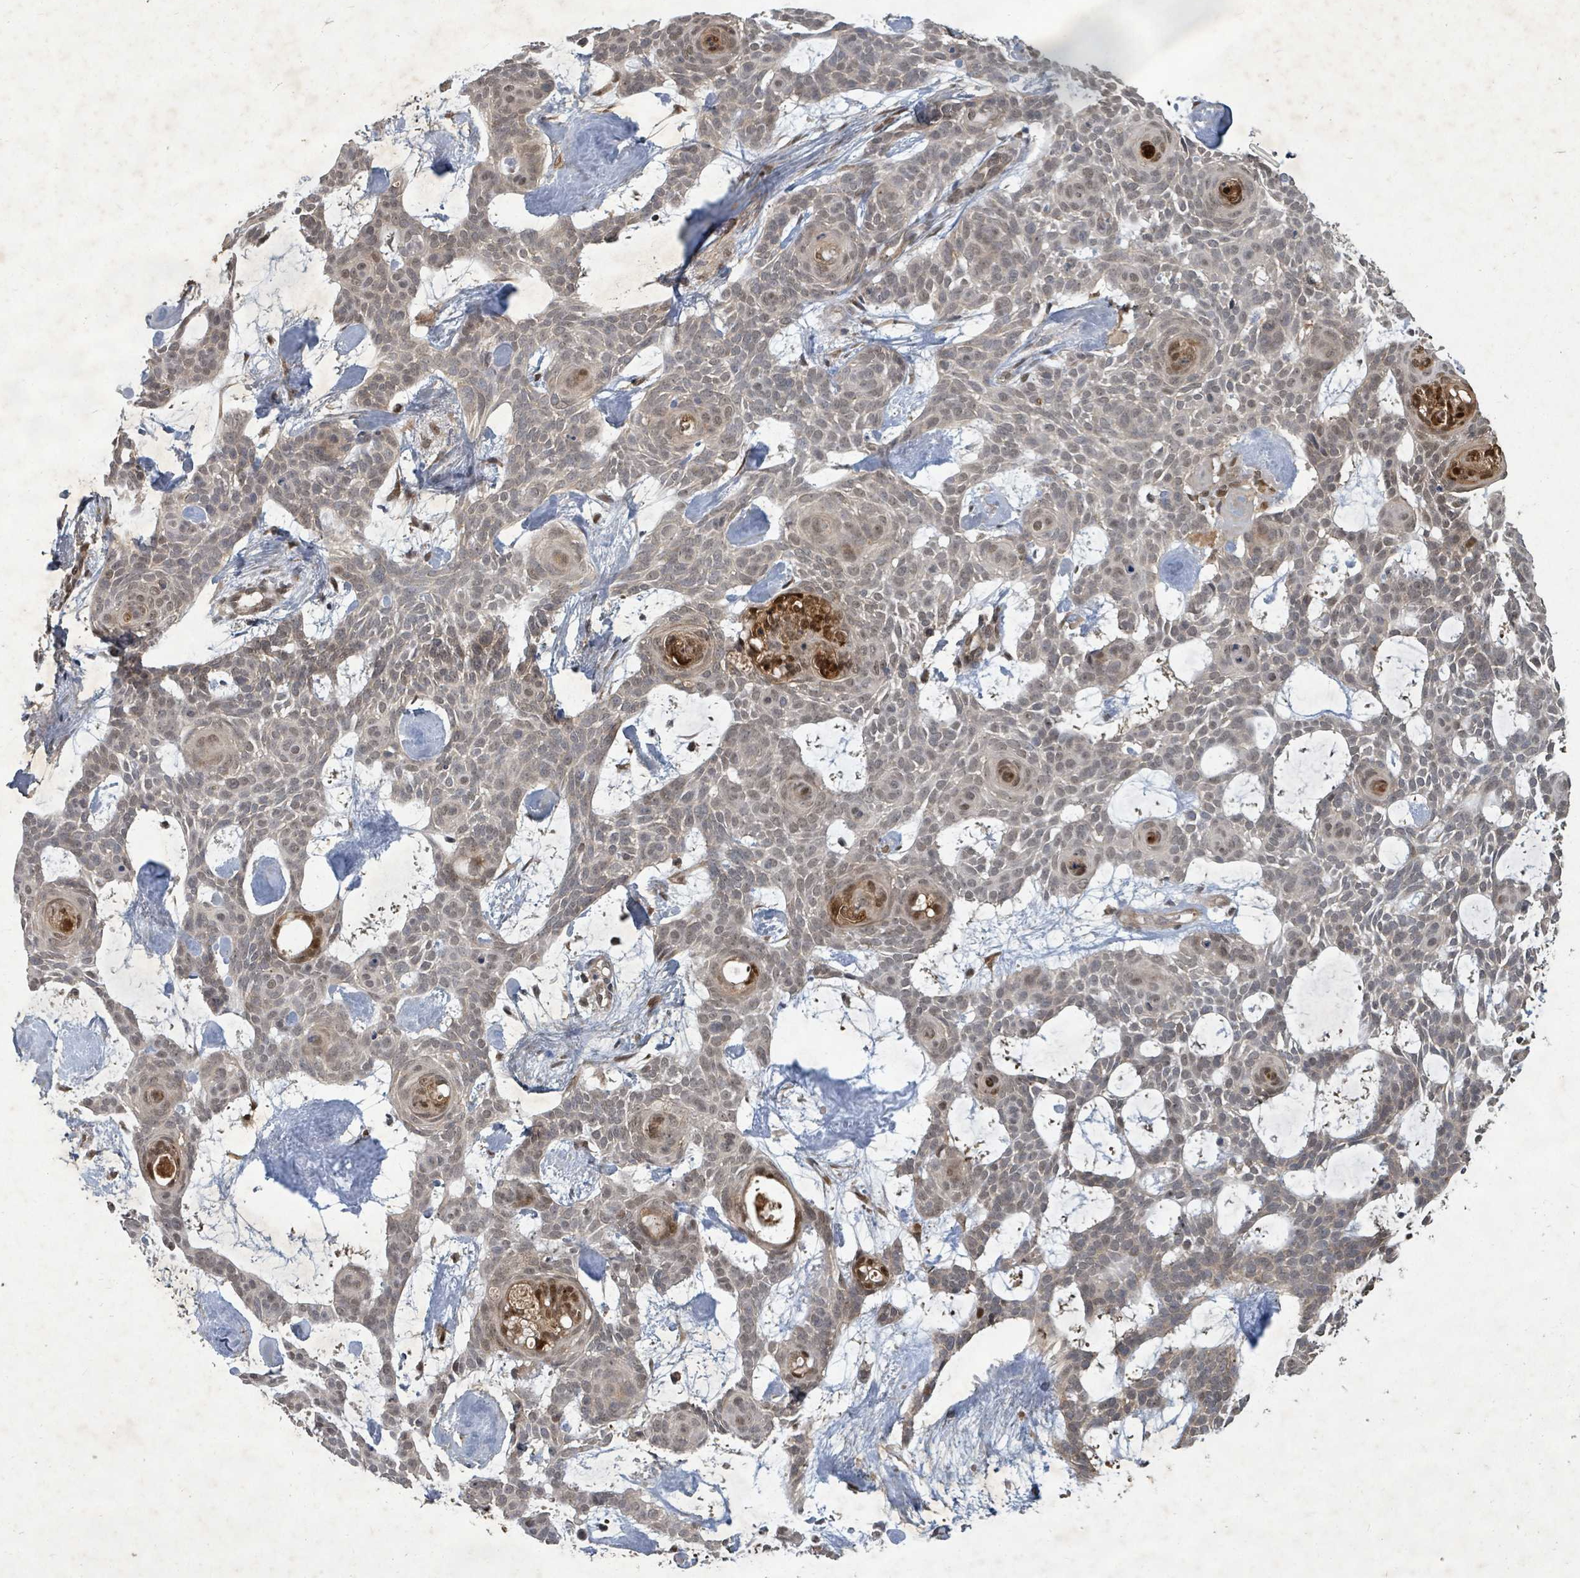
{"staining": {"intensity": "moderate", "quantity": "<25%", "location": "cytoplasmic/membranous,nuclear"}, "tissue": "skin cancer", "cell_type": "Tumor cells", "image_type": "cancer", "snomed": [{"axis": "morphology", "description": "Basal cell carcinoma"}, {"axis": "topography", "description": "Skin"}], "caption": "Protein staining displays moderate cytoplasmic/membranous and nuclear staining in approximately <25% of tumor cells in skin cancer.", "gene": "KDM4E", "patient": {"sex": "male", "age": 61}}